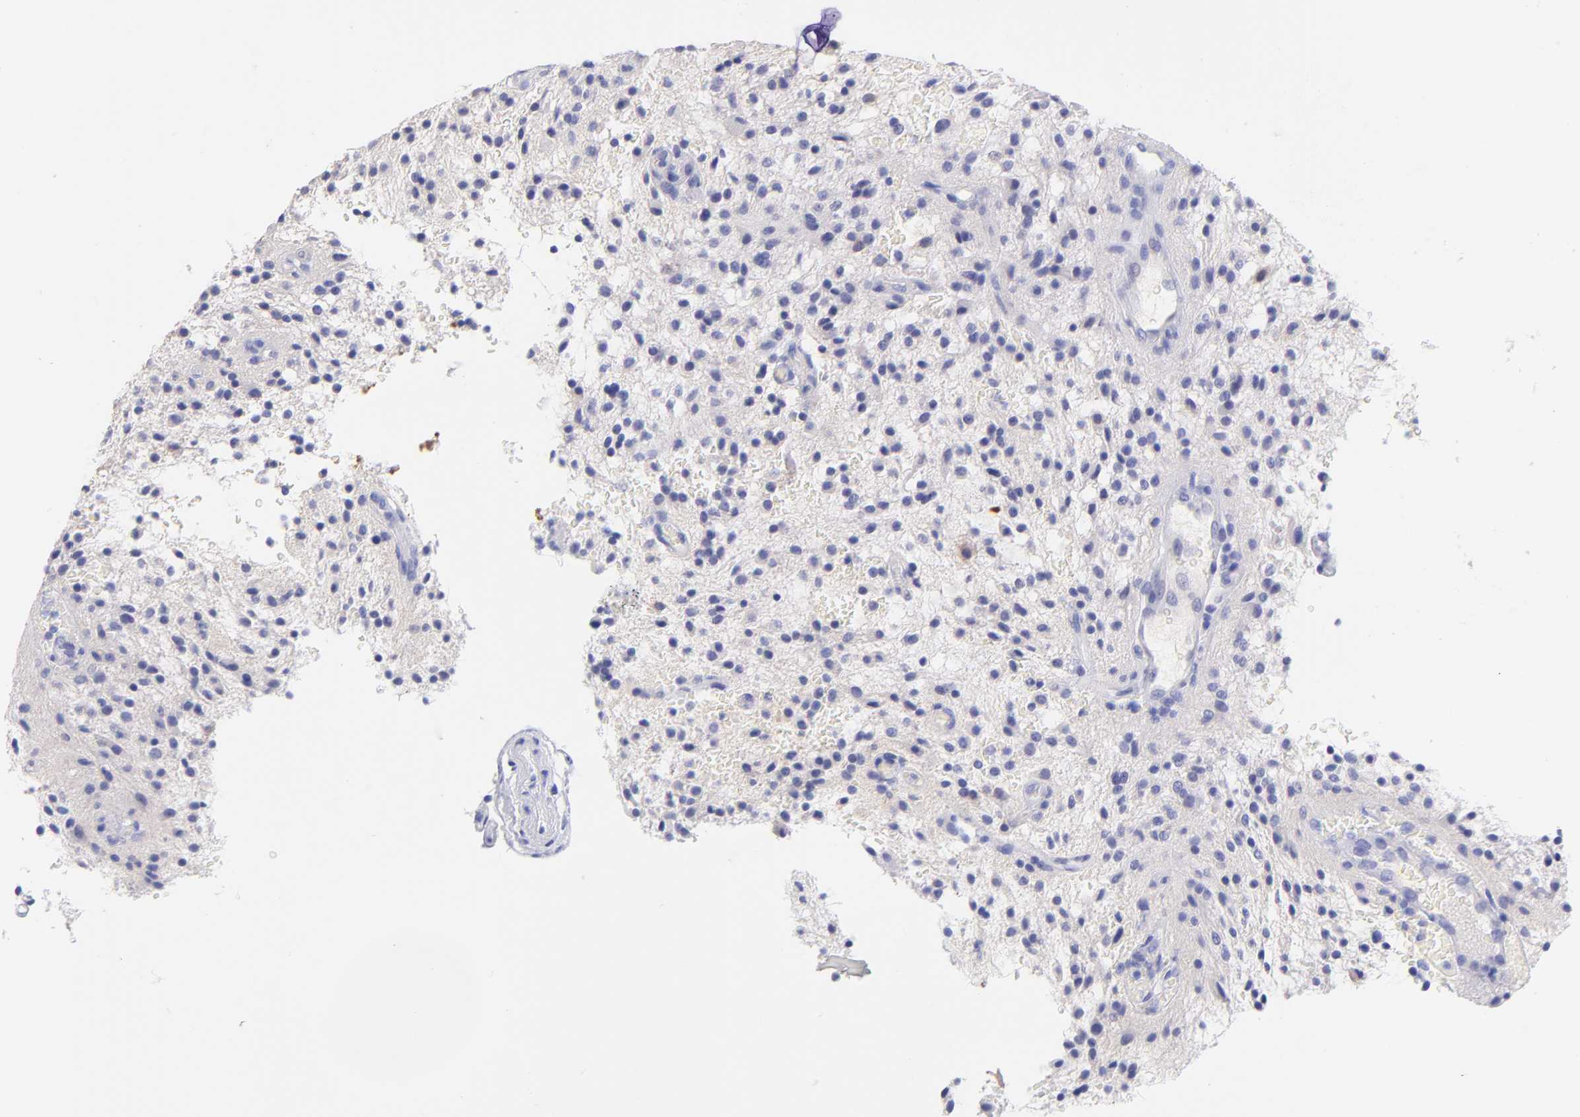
{"staining": {"intensity": "negative", "quantity": "none", "location": "none"}, "tissue": "glioma", "cell_type": "Tumor cells", "image_type": "cancer", "snomed": [{"axis": "morphology", "description": "Glioma, malignant, NOS"}, {"axis": "topography", "description": "Cerebellum"}], "caption": "Immunohistochemical staining of human glioma demonstrates no significant expression in tumor cells.", "gene": "RAB3B", "patient": {"sex": "female", "age": 10}}